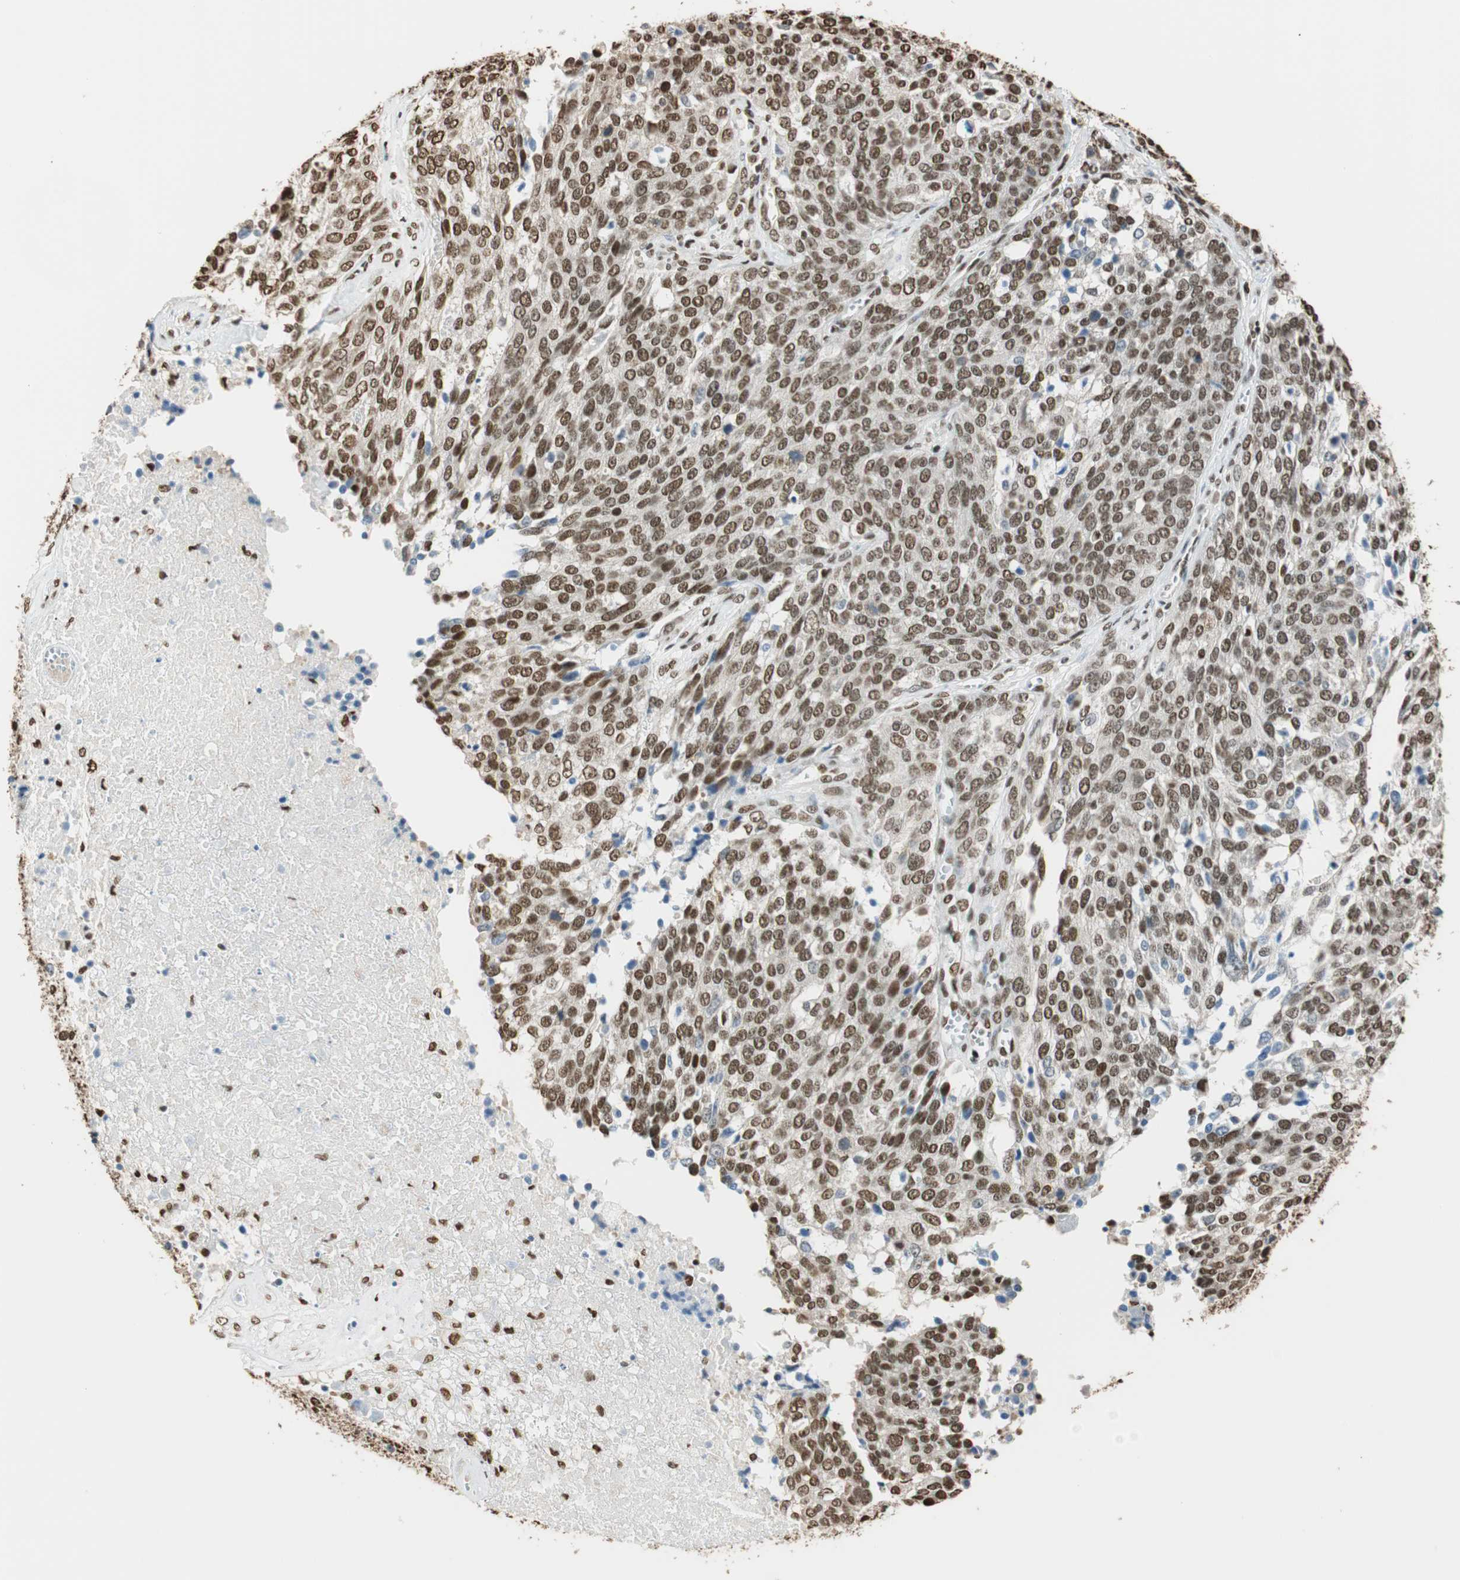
{"staining": {"intensity": "weak", "quantity": ">75%", "location": "nuclear"}, "tissue": "ovarian cancer", "cell_type": "Tumor cells", "image_type": "cancer", "snomed": [{"axis": "morphology", "description": "Cystadenocarcinoma, serous, NOS"}, {"axis": "topography", "description": "Ovary"}], "caption": "IHC (DAB) staining of ovarian cancer reveals weak nuclear protein positivity in about >75% of tumor cells.", "gene": "FANCG", "patient": {"sex": "female", "age": 44}}